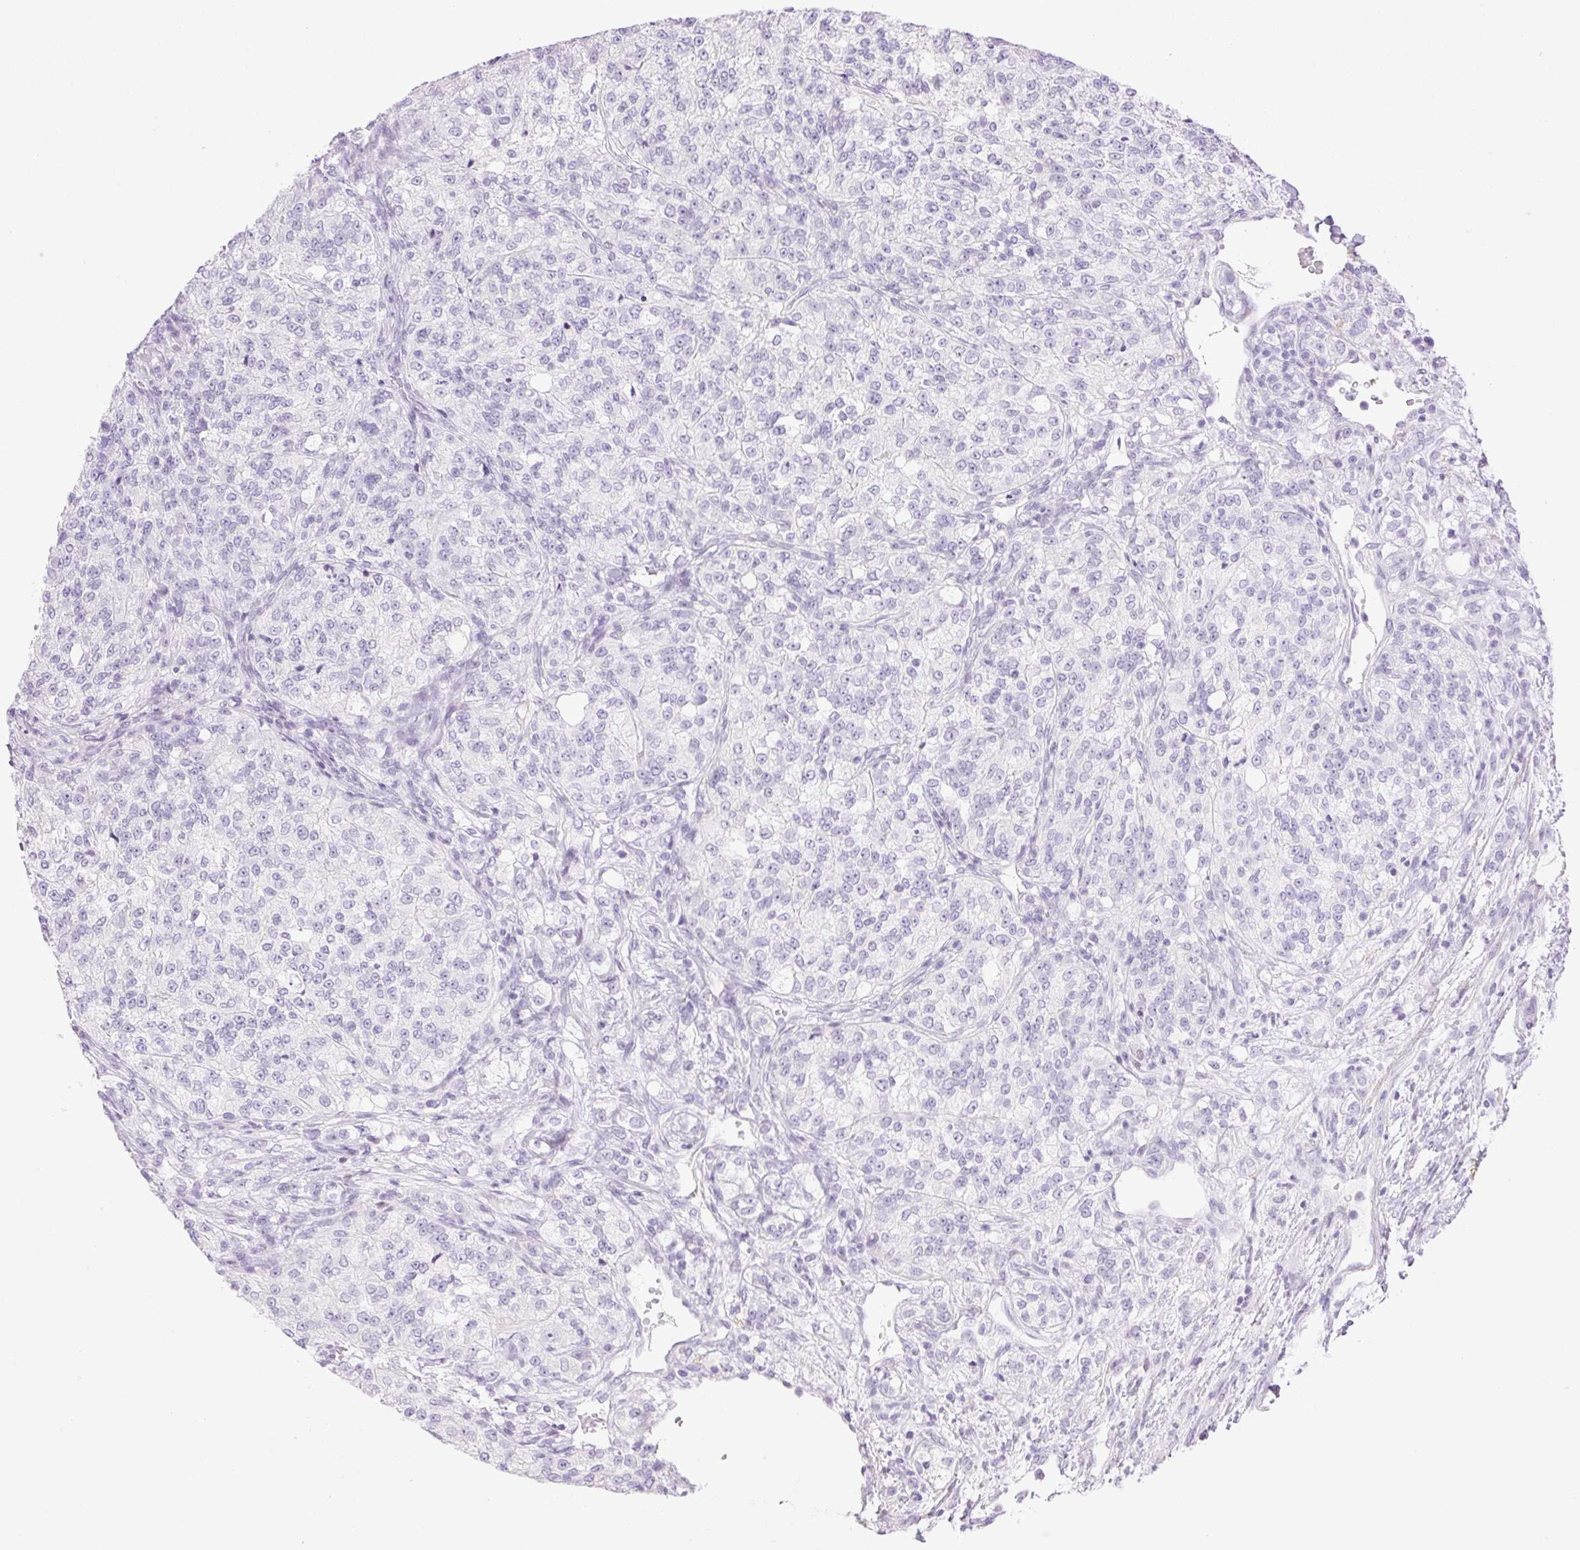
{"staining": {"intensity": "negative", "quantity": "none", "location": "none"}, "tissue": "renal cancer", "cell_type": "Tumor cells", "image_type": "cancer", "snomed": [{"axis": "morphology", "description": "Adenocarcinoma, NOS"}, {"axis": "topography", "description": "Kidney"}], "caption": "This is an immunohistochemistry (IHC) photomicrograph of renal cancer. There is no positivity in tumor cells.", "gene": "SP140L", "patient": {"sex": "female", "age": 63}}